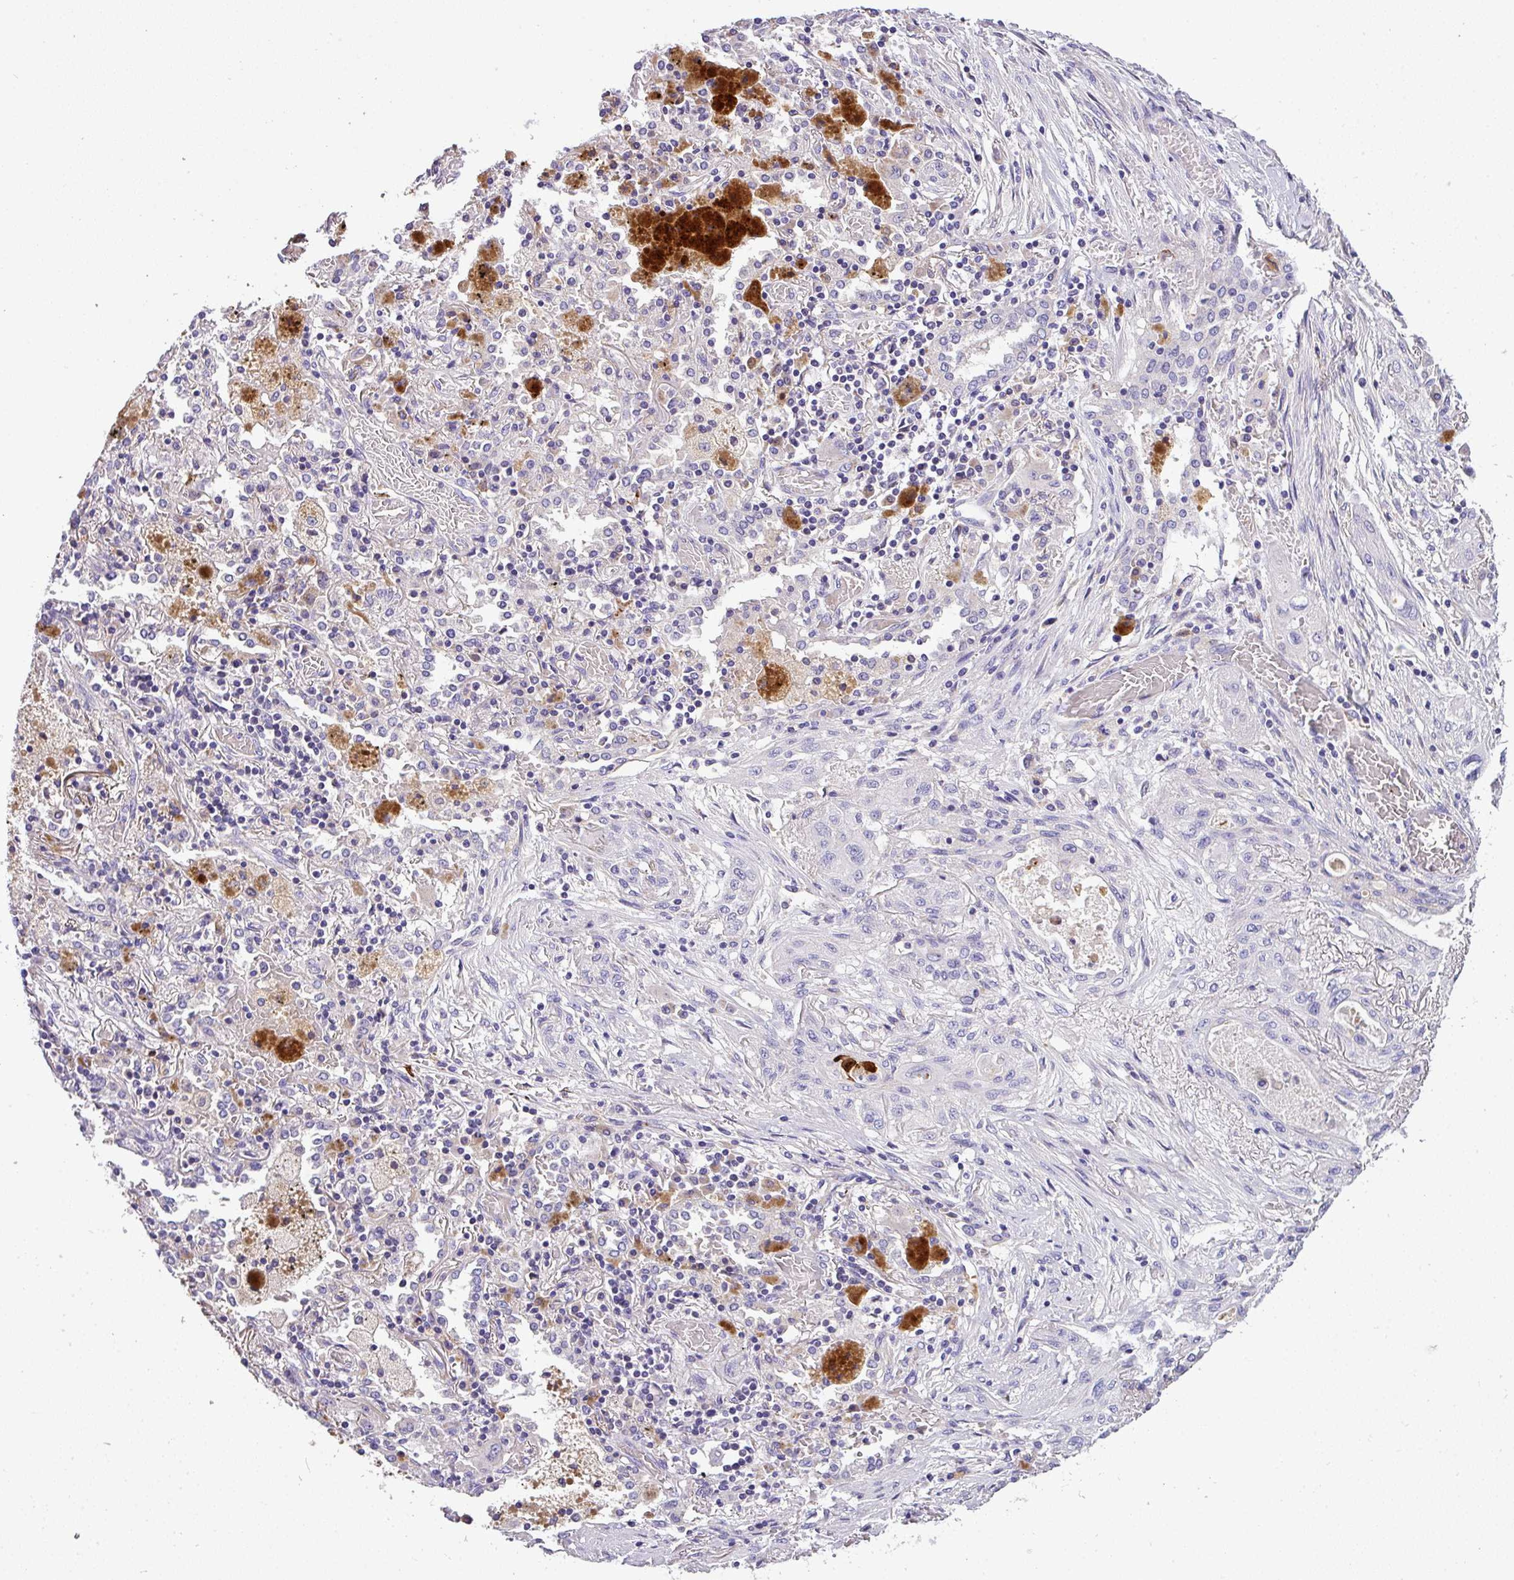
{"staining": {"intensity": "negative", "quantity": "none", "location": "none"}, "tissue": "lung cancer", "cell_type": "Tumor cells", "image_type": "cancer", "snomed": [{"axis": "morphology", "description": "Squamous cell carcinoma, NOS"}, {"axis": "topography", "description": "Lung"}], "caption": "Immunohistochemical staining of human lung squamous cell carcinoma displays no significant positivity in tumor cells.", "gene": "ANXA2R", "patient": {"sex": "female", "age": 47}}